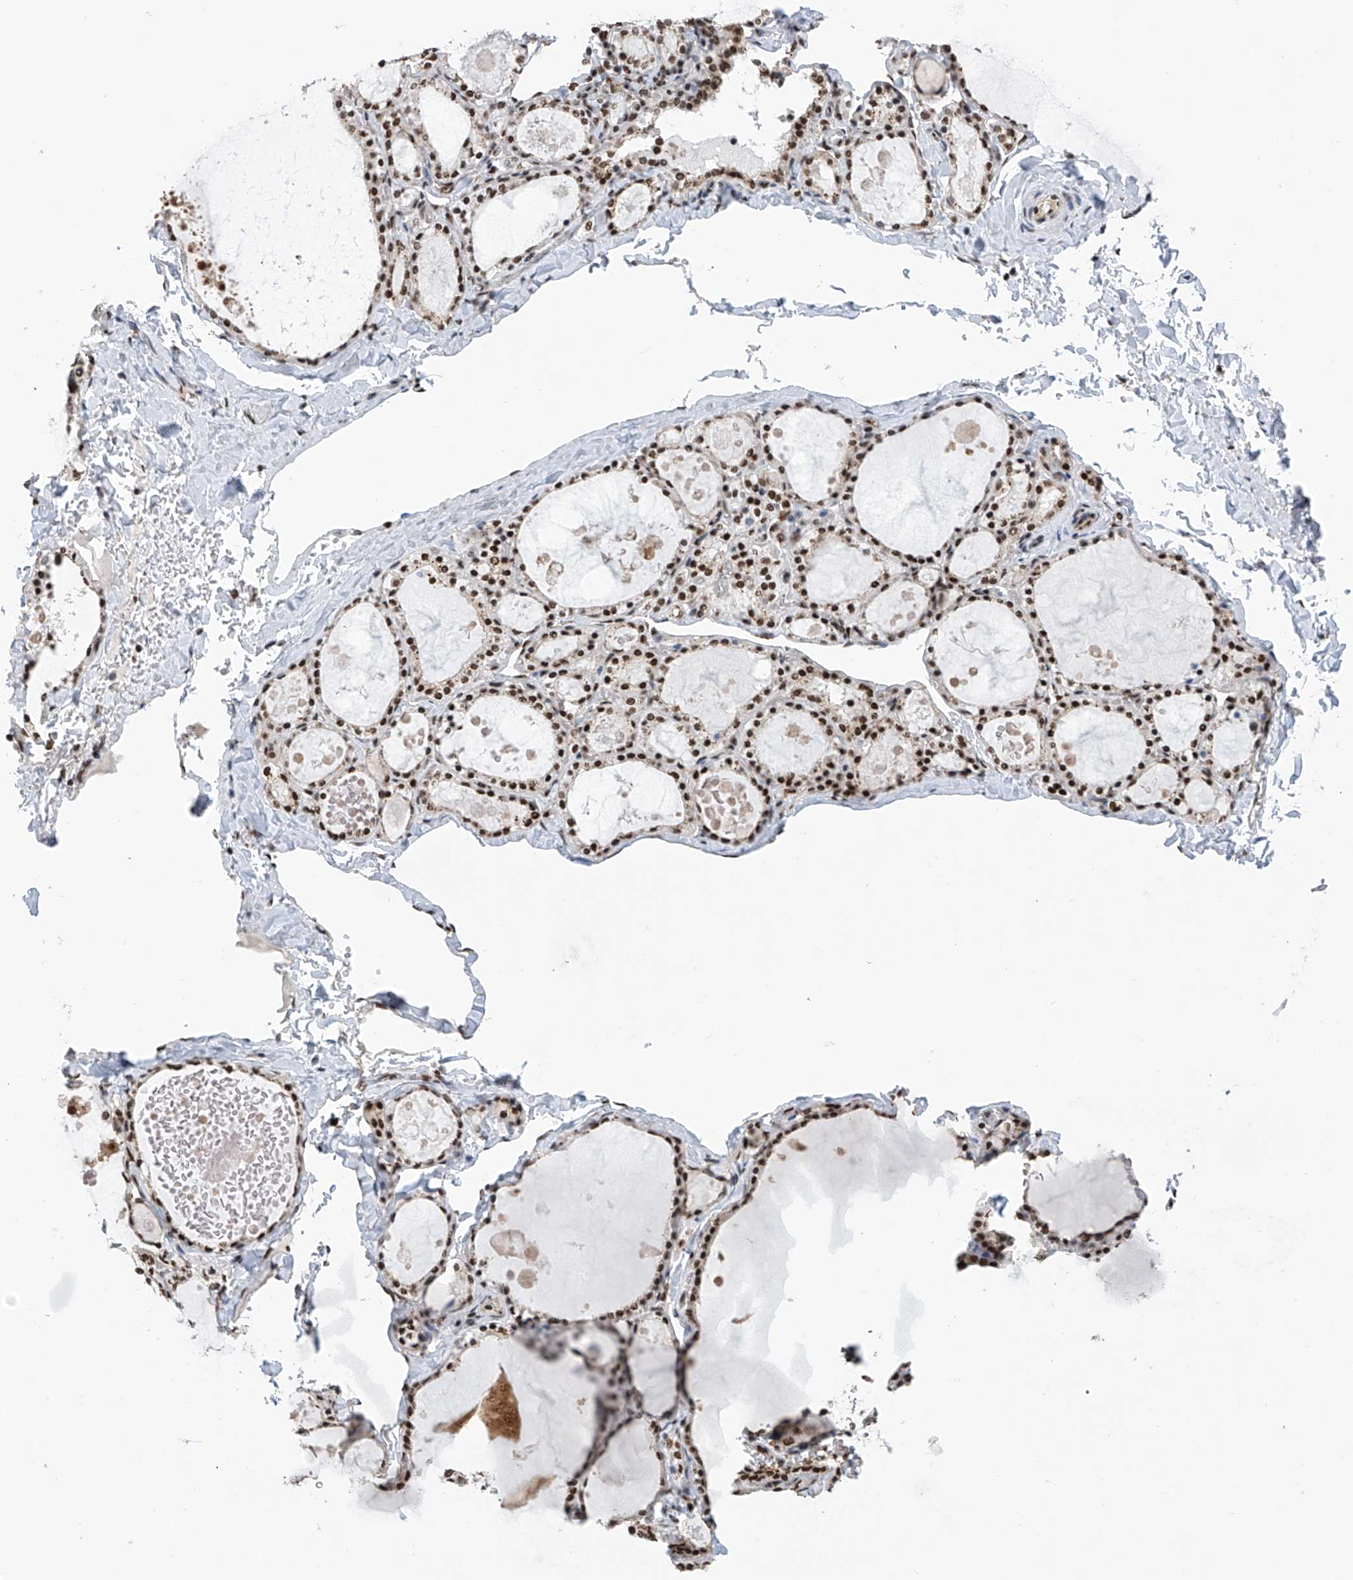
{"staining": {"intensity": "moderate", "quantity": ">75%", "location": "nuclear"}, "tissue": "thyroid gland", "cell_type": "Glandular cells", "image_type": "normal", "snomed": [{"axis": "morphology", "description": "Normal tissue, NOS"}, {"axis": "topography", "description": "Thyroid gland"}], "caption": "The micrograph displays staining of benign thyroid gland, revealing moderate nuclear protein expression (brown color) within glandular cells.", "gene": "APLF", "patient": {"sex": "male", "age": 56}}